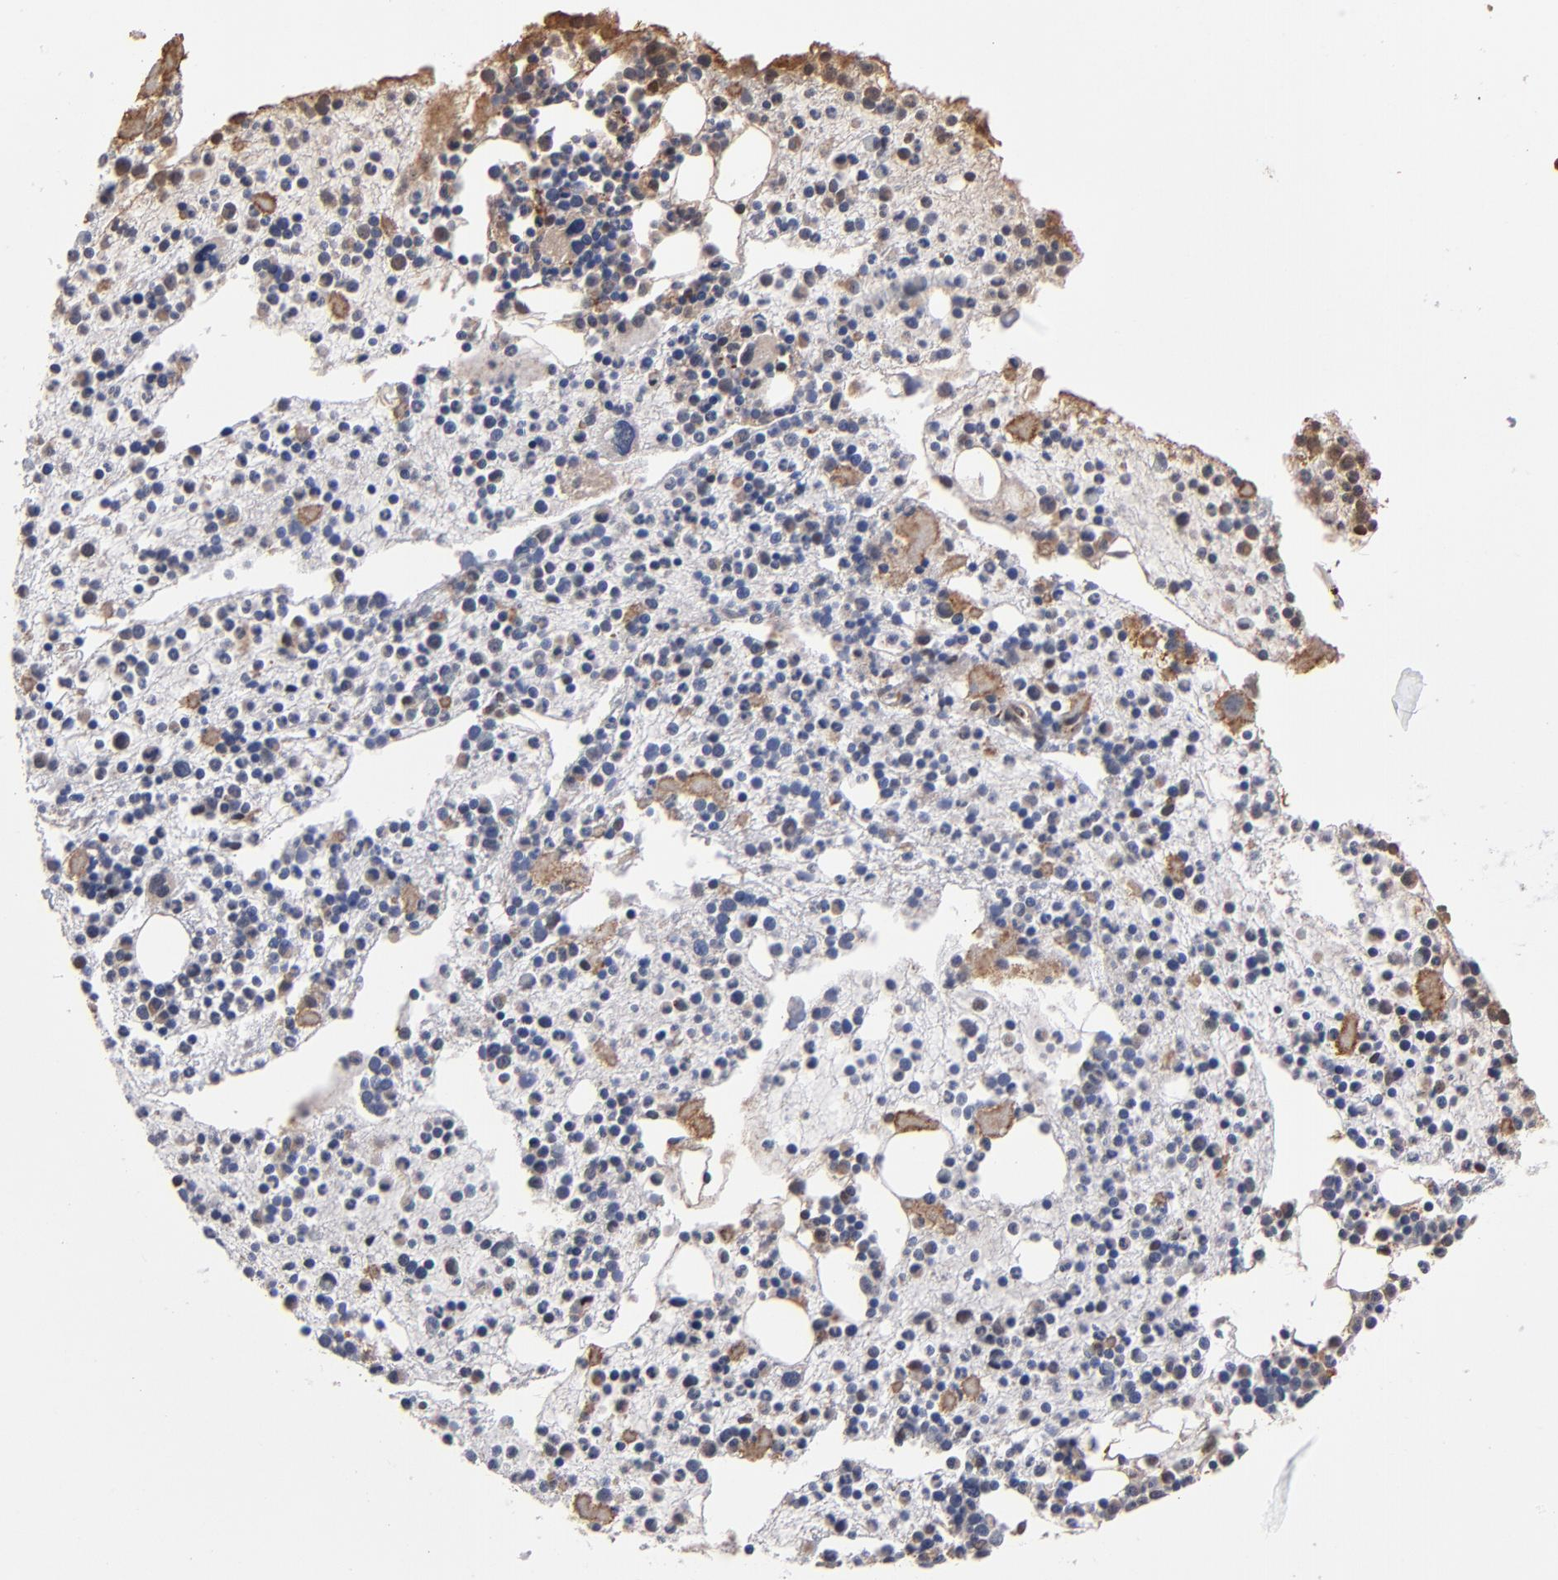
{"staining": {"intensity": "moderate", "quantity": "25%-75%", "location": "cytoplasmic/membranous,nuclear"}, "tissue": "bone marrow", "cell_type": "Hematopoietic cells", "image_type": "normal", "snomed": [{"axis": "morphology", "description": "Normal tissue, NOS"}, {"axis": "topography", "description": "Bone marrow"}], "caption": "Brown immunohistochemical staining in normal bone marrow reveals moderate cytoplasmic/membranous,nuclear expression in about 25%-75% of hematopoietic cells.", "gene": "HUWE1", "patient": {"sex": "male", "age": 15}}